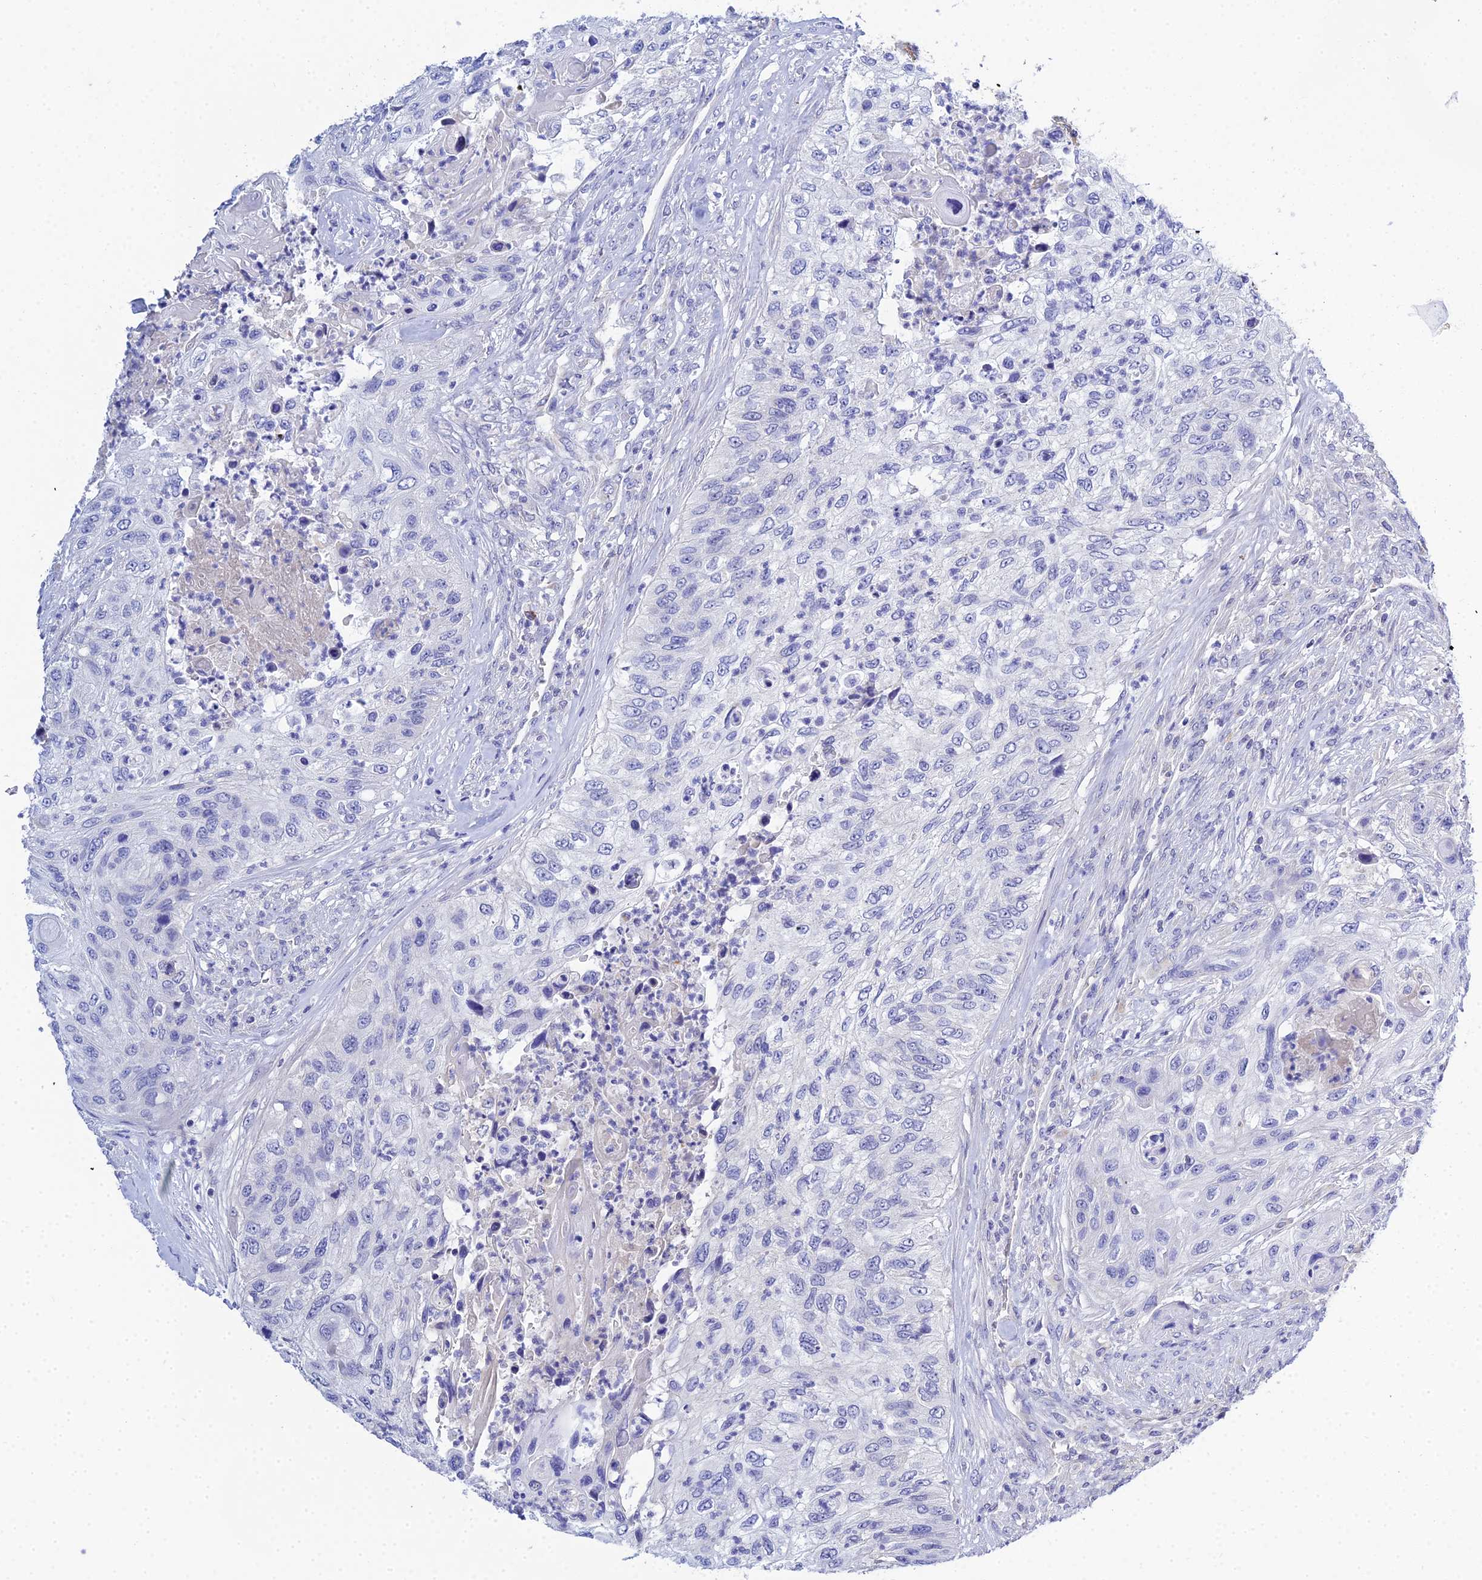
{"staining": {"intensity": "negative", "quantity": "none", "location": "none"}, "tissue": "urothelial cancer", "cell_type": "Tumor cells", "image_type": "cancer", "snomed": [{"axis": "morphology", "description": "Urothelial carcinoma, High grade"}, {"axis": "topography", "description": "Urinary bladder"}], "caption": "The photomicrograph shows no staining of tumor cells in high-grade urothelial carcinoma. The staining is performed using DAB brown chromogen with nuclei counter-stained in using hematoxylin.", "gene": "ZXDA", "patient": {"sex": "female", "age": 60}}